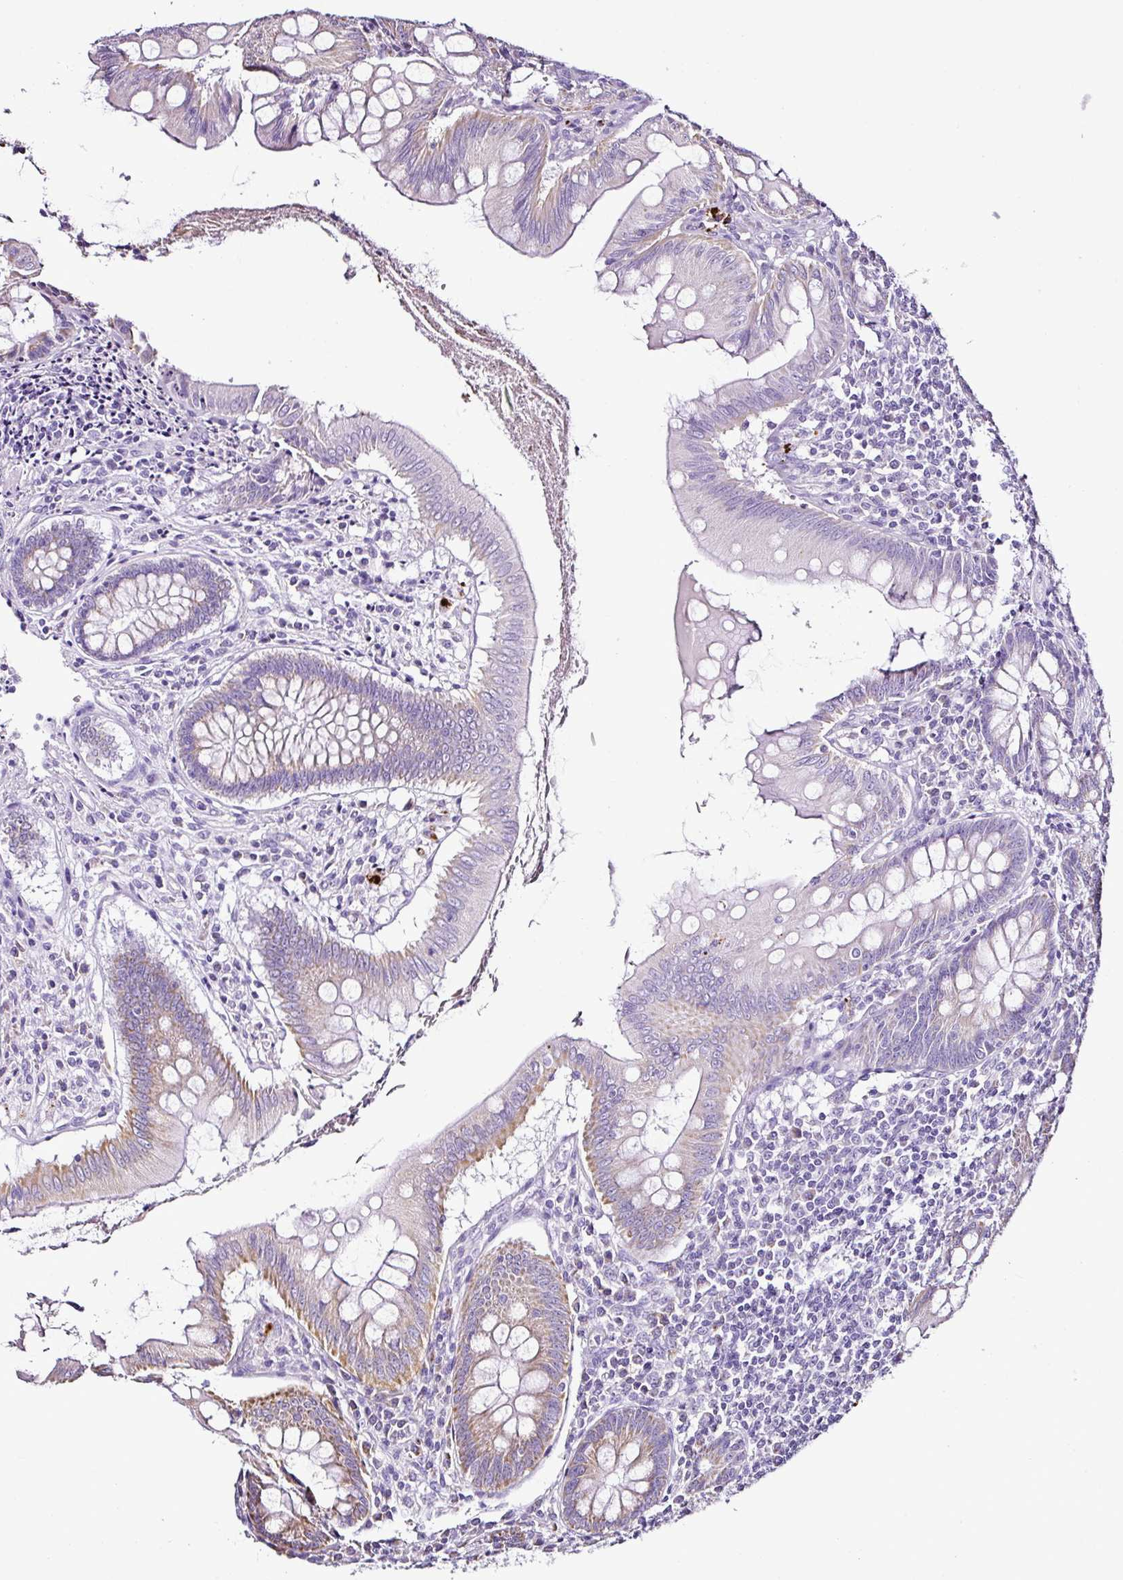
{"staining": {"intensity": "weak", "quantity": "25%-75%", "location": "cytoplasmic/membranous"}, "tissue": "appendix", "cell_type": "Glandular cells", "image_type": "normal", "snomed": [{"axis": "morphology", "description": "Normal tissue, NOS"}, {"axis": "topography", "description": "Appendix"}], "caption": "Immunohistochemical staining of benign human appendix shows weak cytoplasmic/membranous protein positivity in about 25%-75% of glandular cells. The staining is performed using DAB brown chromogen to label protein expression. The nuclei are counter-stained blue using hematoxylin.", "gene": "DPAGT1", "patient": {"sex": "female", "age": 51}}